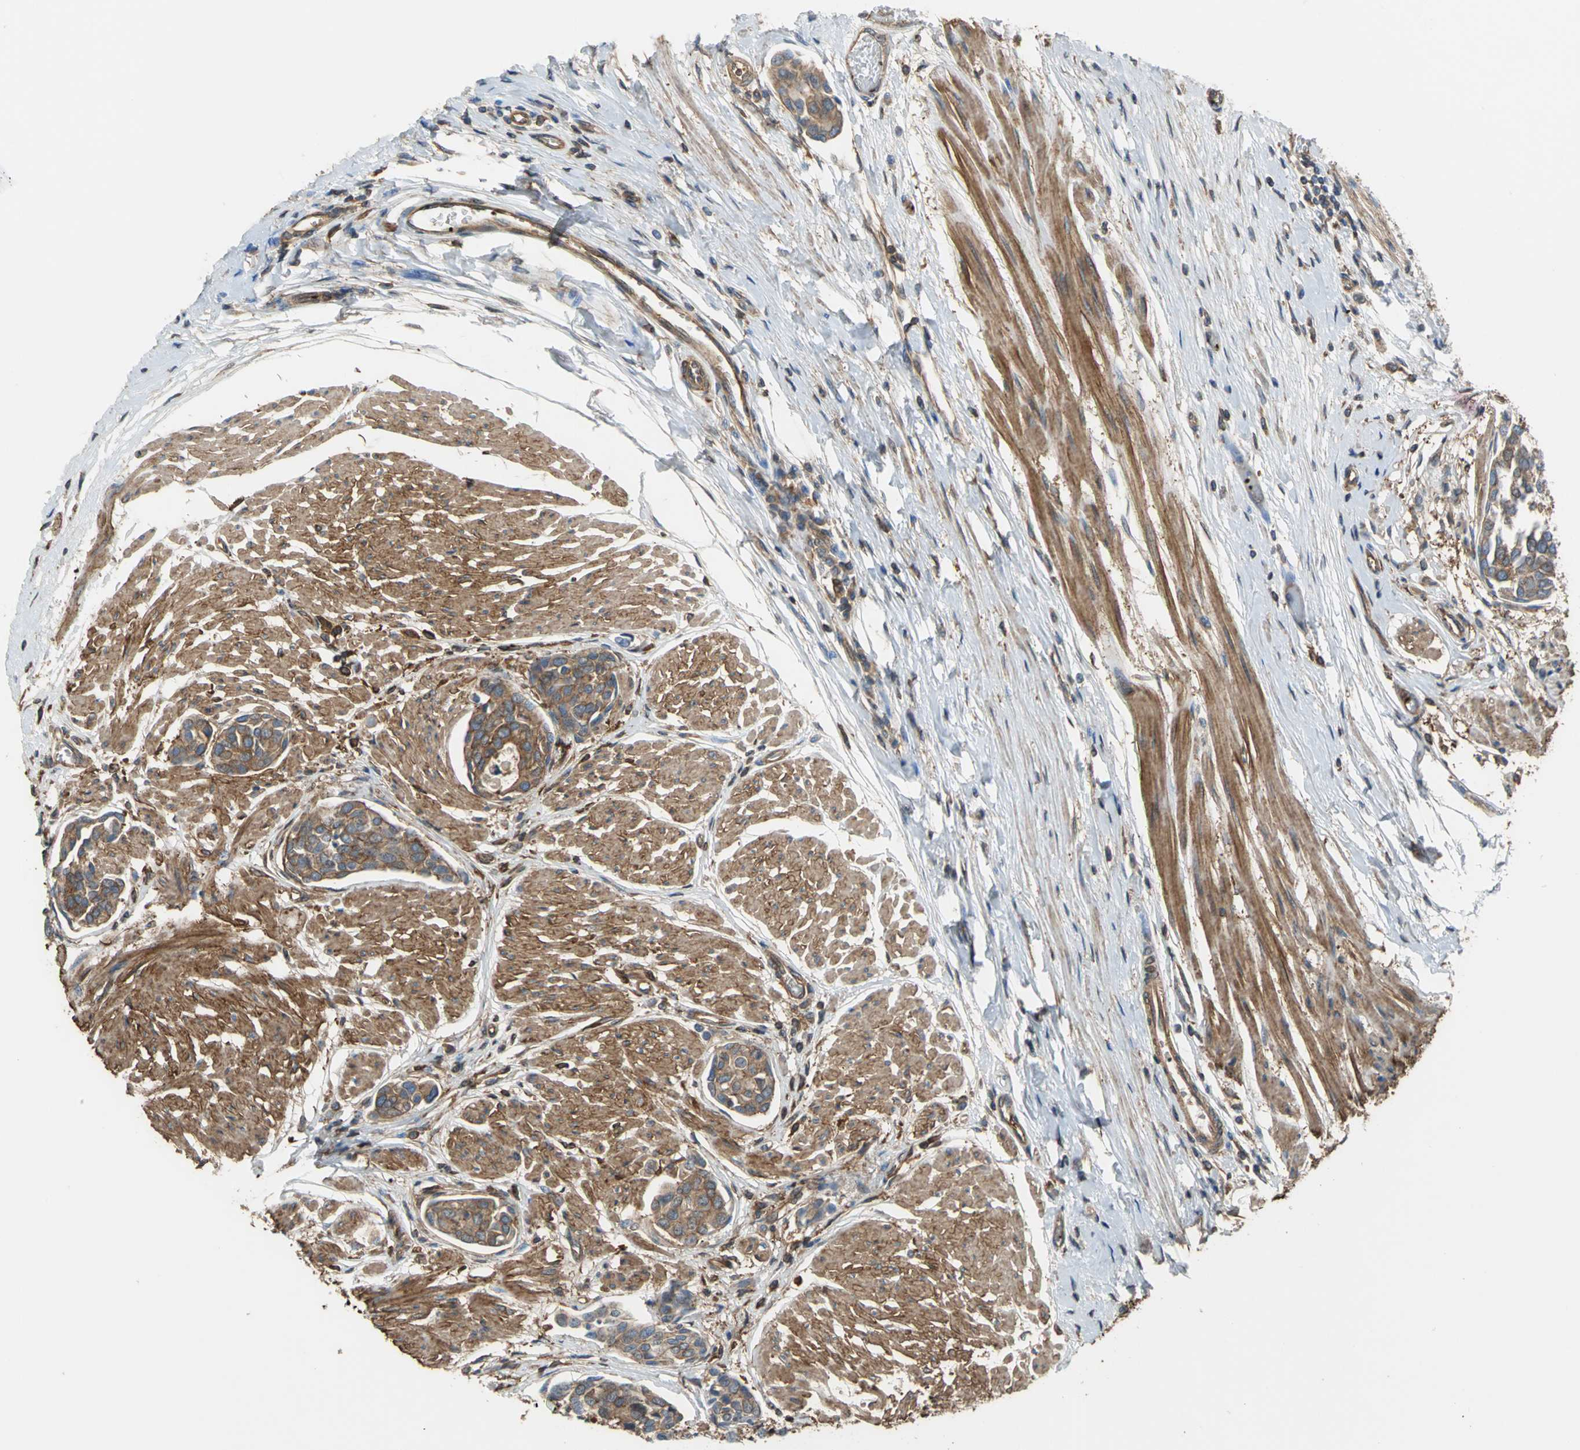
{"staining": {"intensity": "moderate", "quantity": ">75%", "location": "cytoplasmic/membranous"}, "tissue": "urothelial cancer", "cell_type": "Tumor cells", "image_type": "cancer", "snomed": [{"axis": "morphology", "description": "Urothelial carcinoma, High grade"}, {"axis": "topography", "description": "Urinary bladder"}], "caption": "The micrograph shows staining of urothelial cancer, revealing moderate cytoplasmic/membranous protein expression (brown color) within tumor cells.", "gene": "TLN1", "patient": {"sex": "male", "age": 78}}